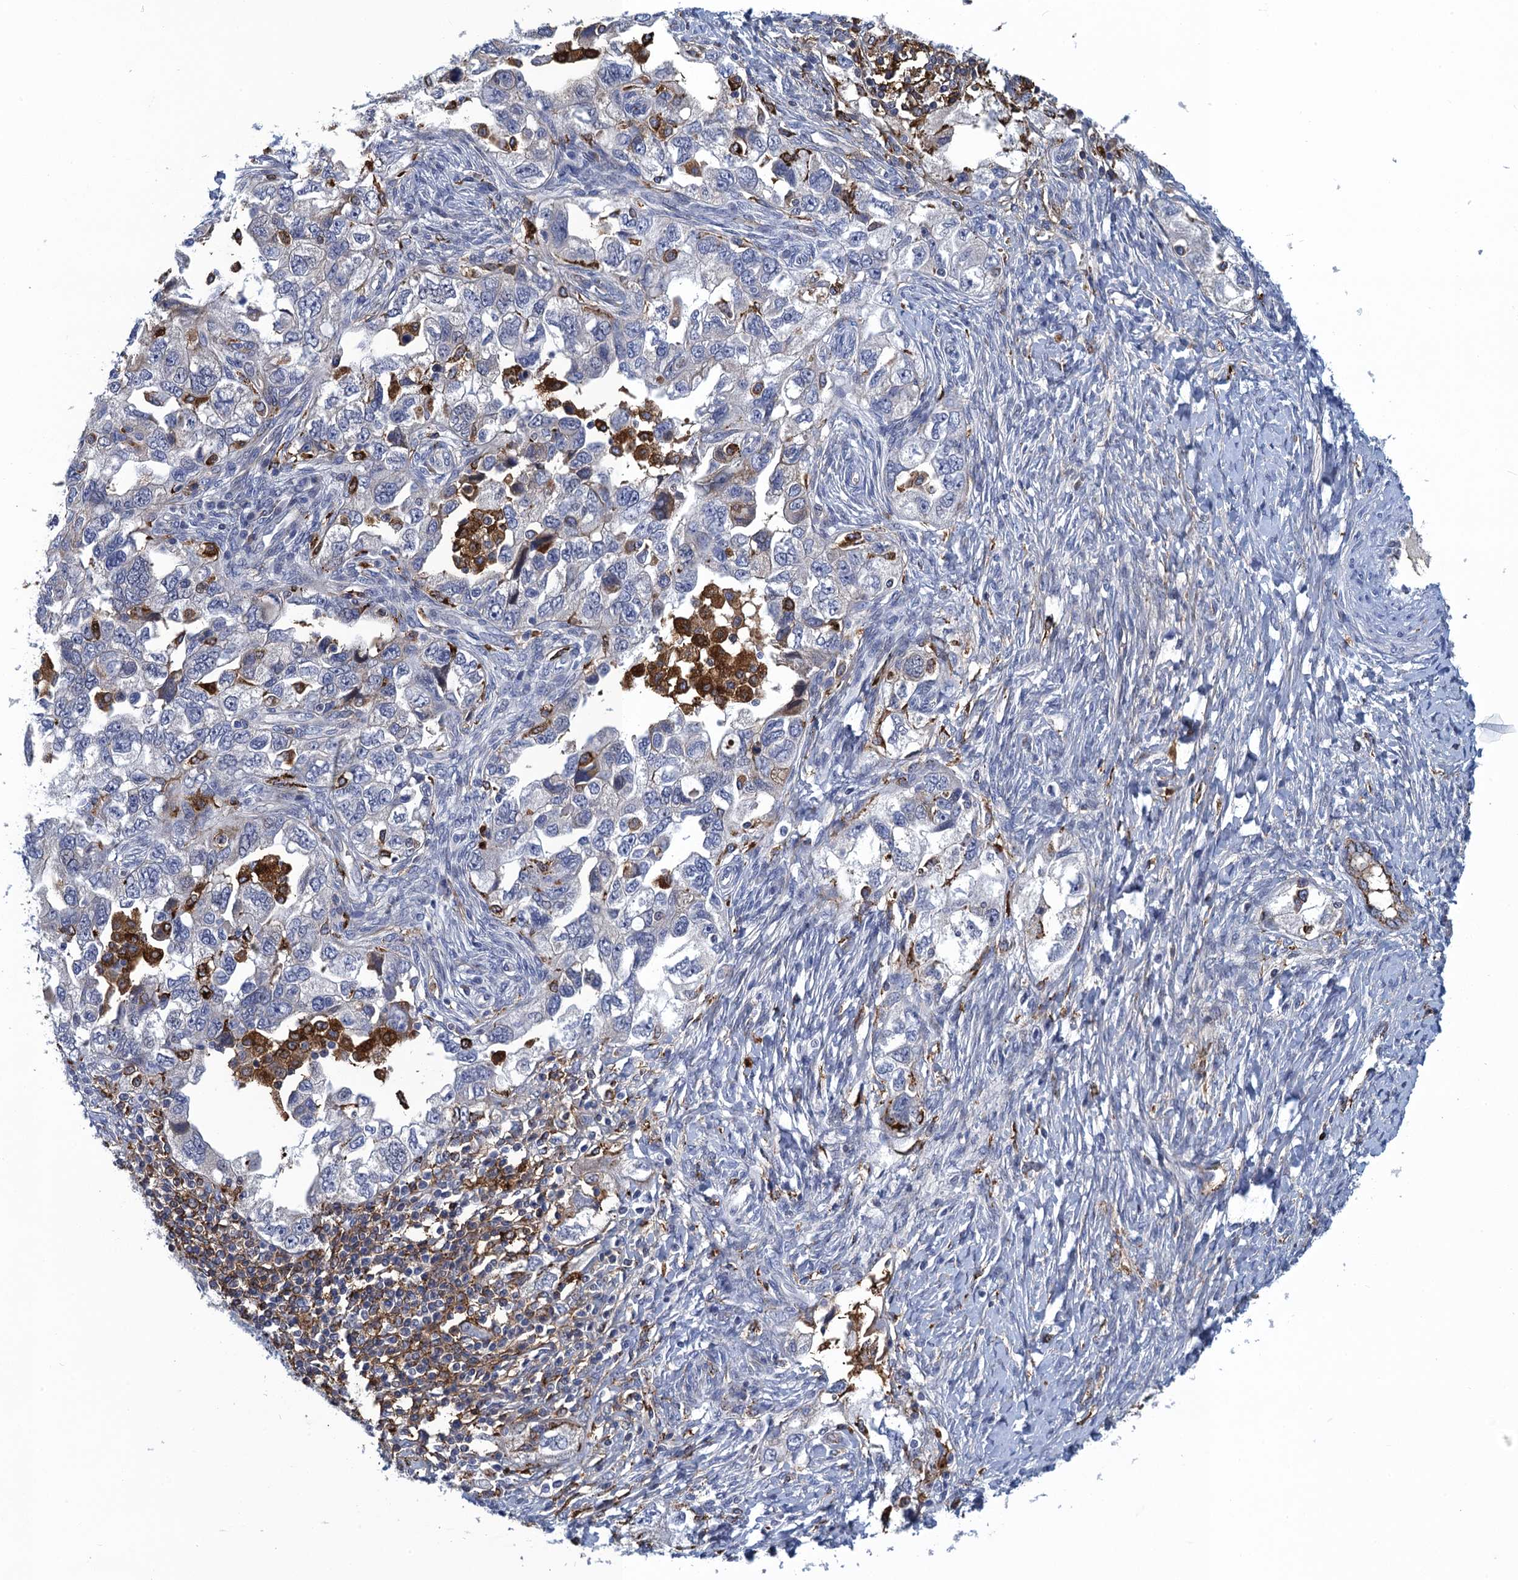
{"staining": {"intensity": "negative", "quantity": "none", "location": "none"}, "tissue": "ovarian cancer", "cell_type": "Tumor cells", "image_type": "cancer", "snomed": [{"axis": "morphology", "description": "Carcinoma, NOS"}, {"axis": "morphology", "description": "Cystadenocarcinoma, serous, NOS"}, {"axis": "topography", "description": "Ovary"}], "caption": "The immunohistochemistry (IHC) micrograph has no significant expression in tumor cells of ovarian cancer tissue.", "gene": "DNHD1", "patient": {"sex": "female", "age": 69}}